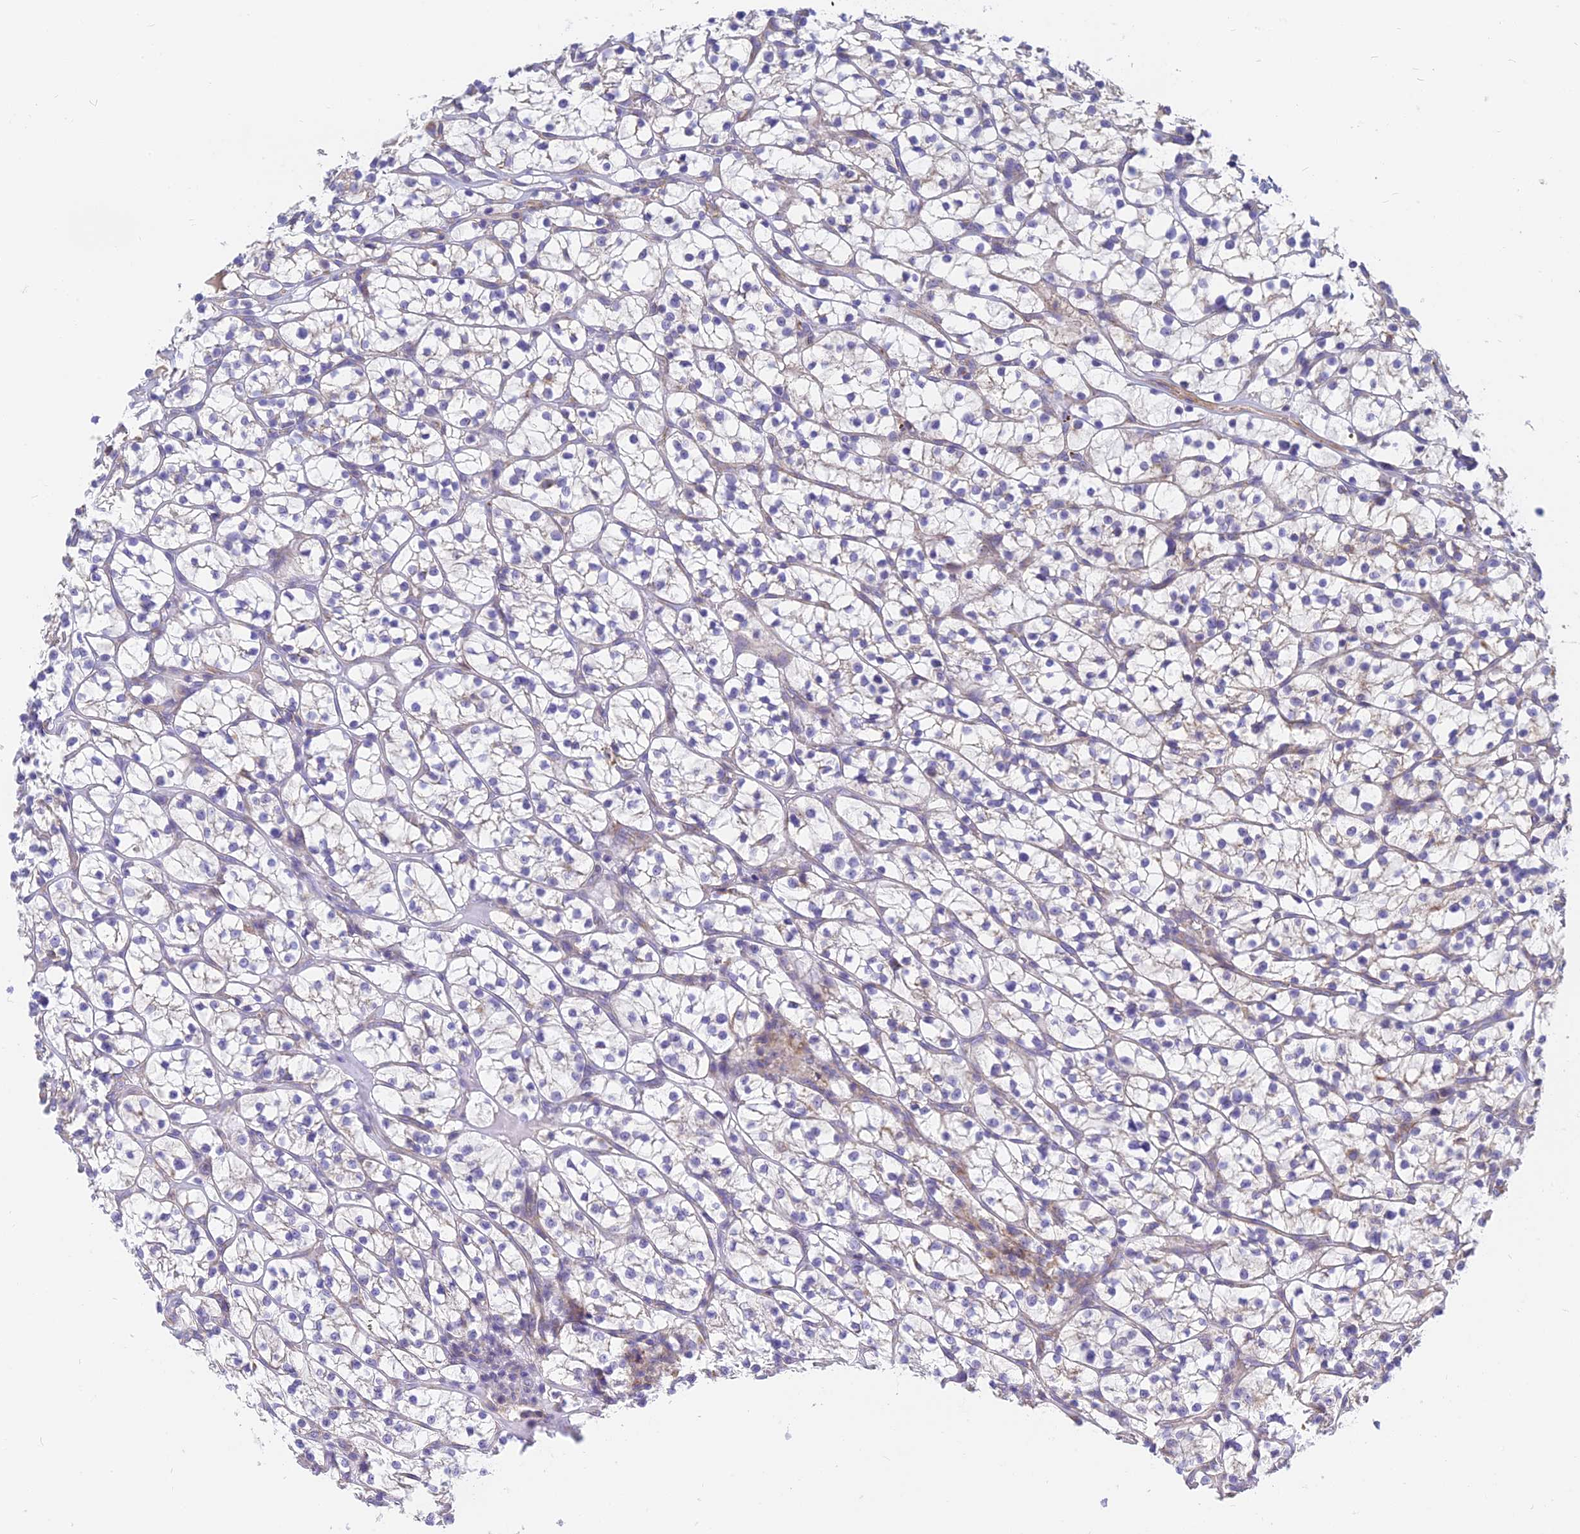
{"staining": {"intensity": "negative", "quantity": "none", "location": "none"}, "tissue": "renal cancer", "cell_type": "Tumor cells", "image_type": "cancer", "snomed": [{"axis": "morphology", "description": "Adenocarcinoma, NOS"}, {"axis": "topography", "description": "Kidney"}], "caption": "DAB immunohistochemical staining of adenocarcinoma (renal) demonstrates no significant expression in tumor cells.", "gene": "MRPL15", "patient": {"sex": "female", "age": 64}}